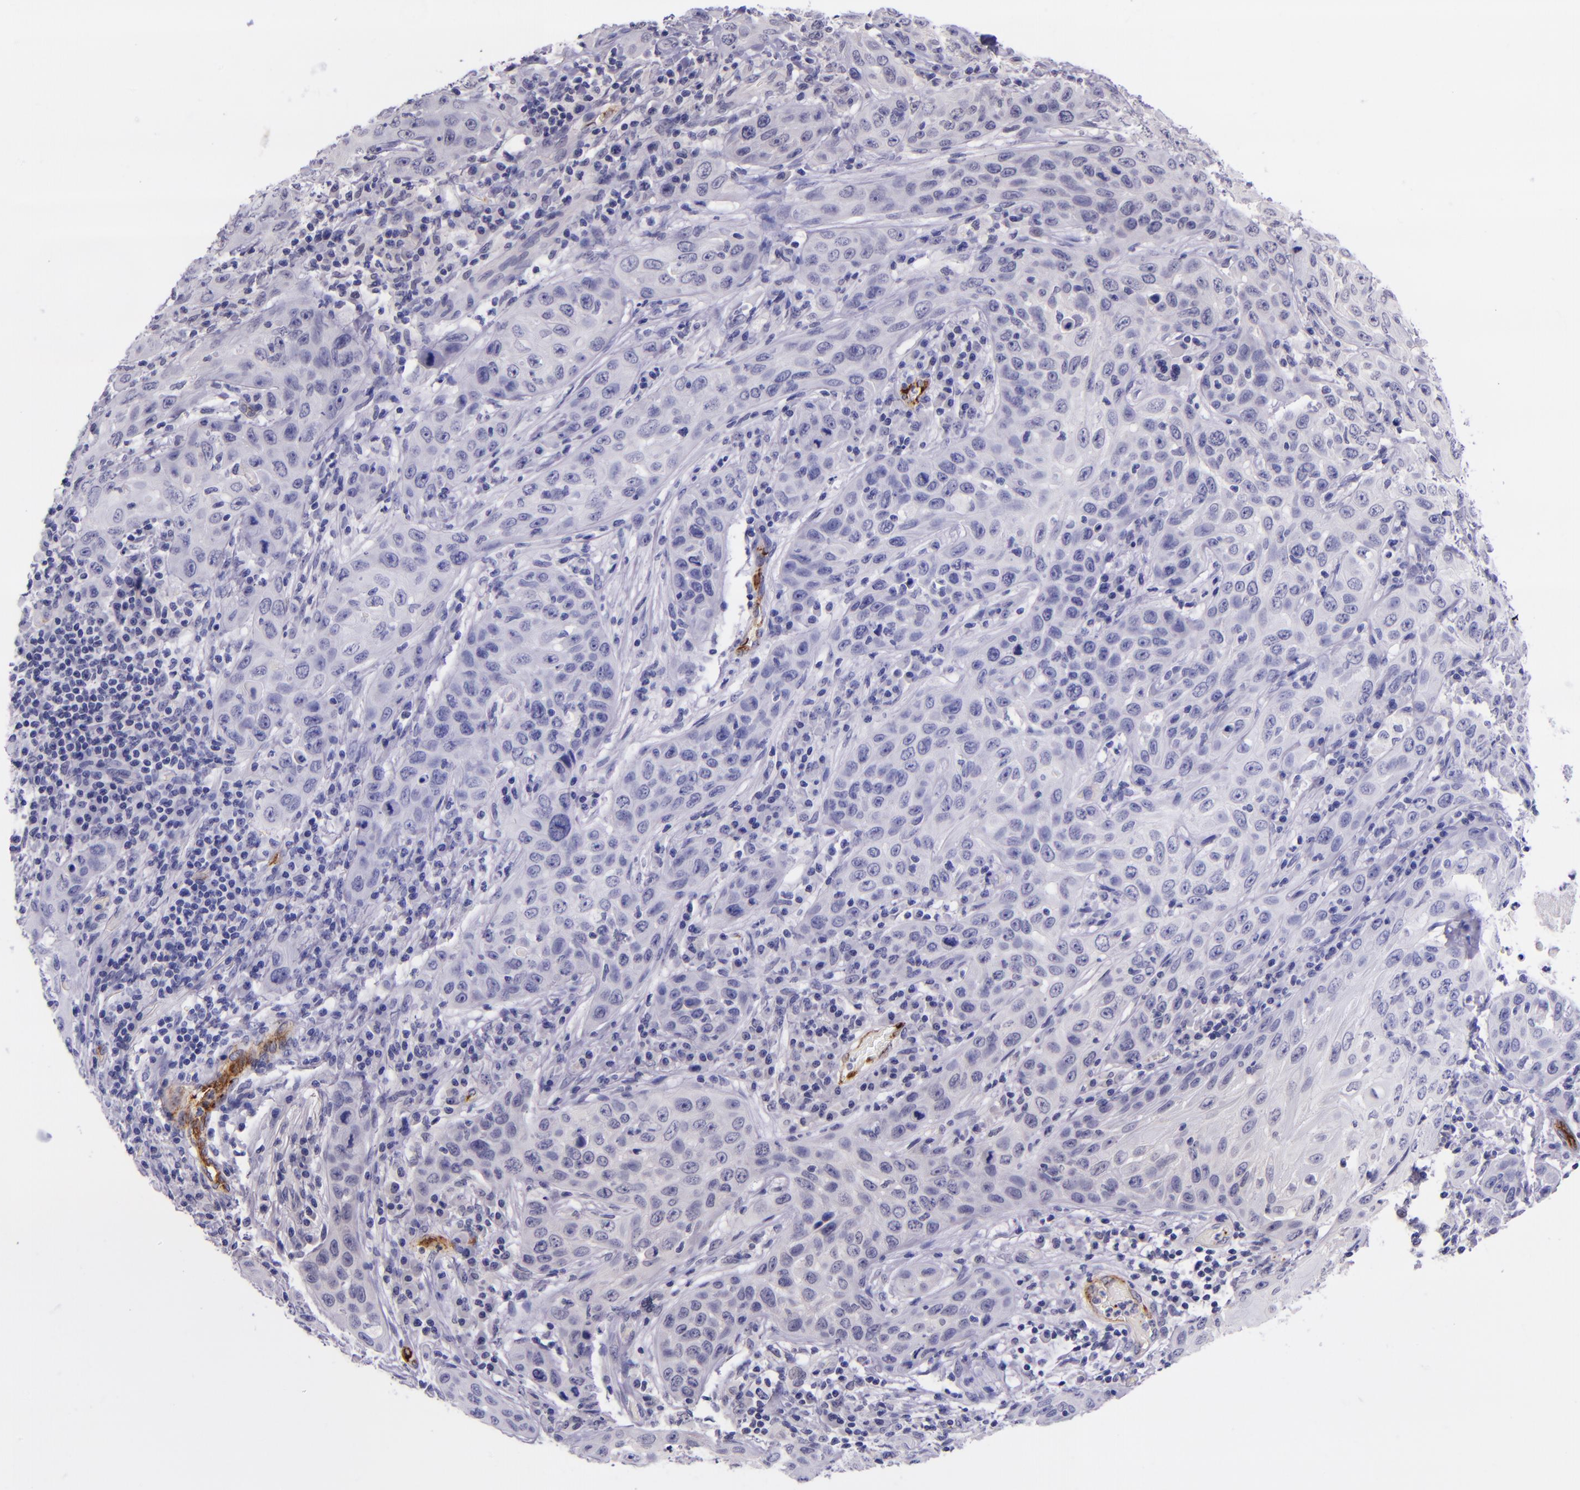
{"staining": {"intensity": "negative", "quantity": "none", "location": "none"}, "tissue": "skin cancer", "cell_type": "Tumor cells", "image_type": "cancer", "snomed": [{"axis": "morphology", "description": "Squamous cell carcinoma, NOS"}, {"axis": "topography", "description": "Skin"}], "caption": "Human squamous cell carcinoma (skin) stained for a protein using immunohistochemistry reveals no positivity in tumor cells.", "gene": "SELE", "patient": {"sex": "male", "age": 84}}